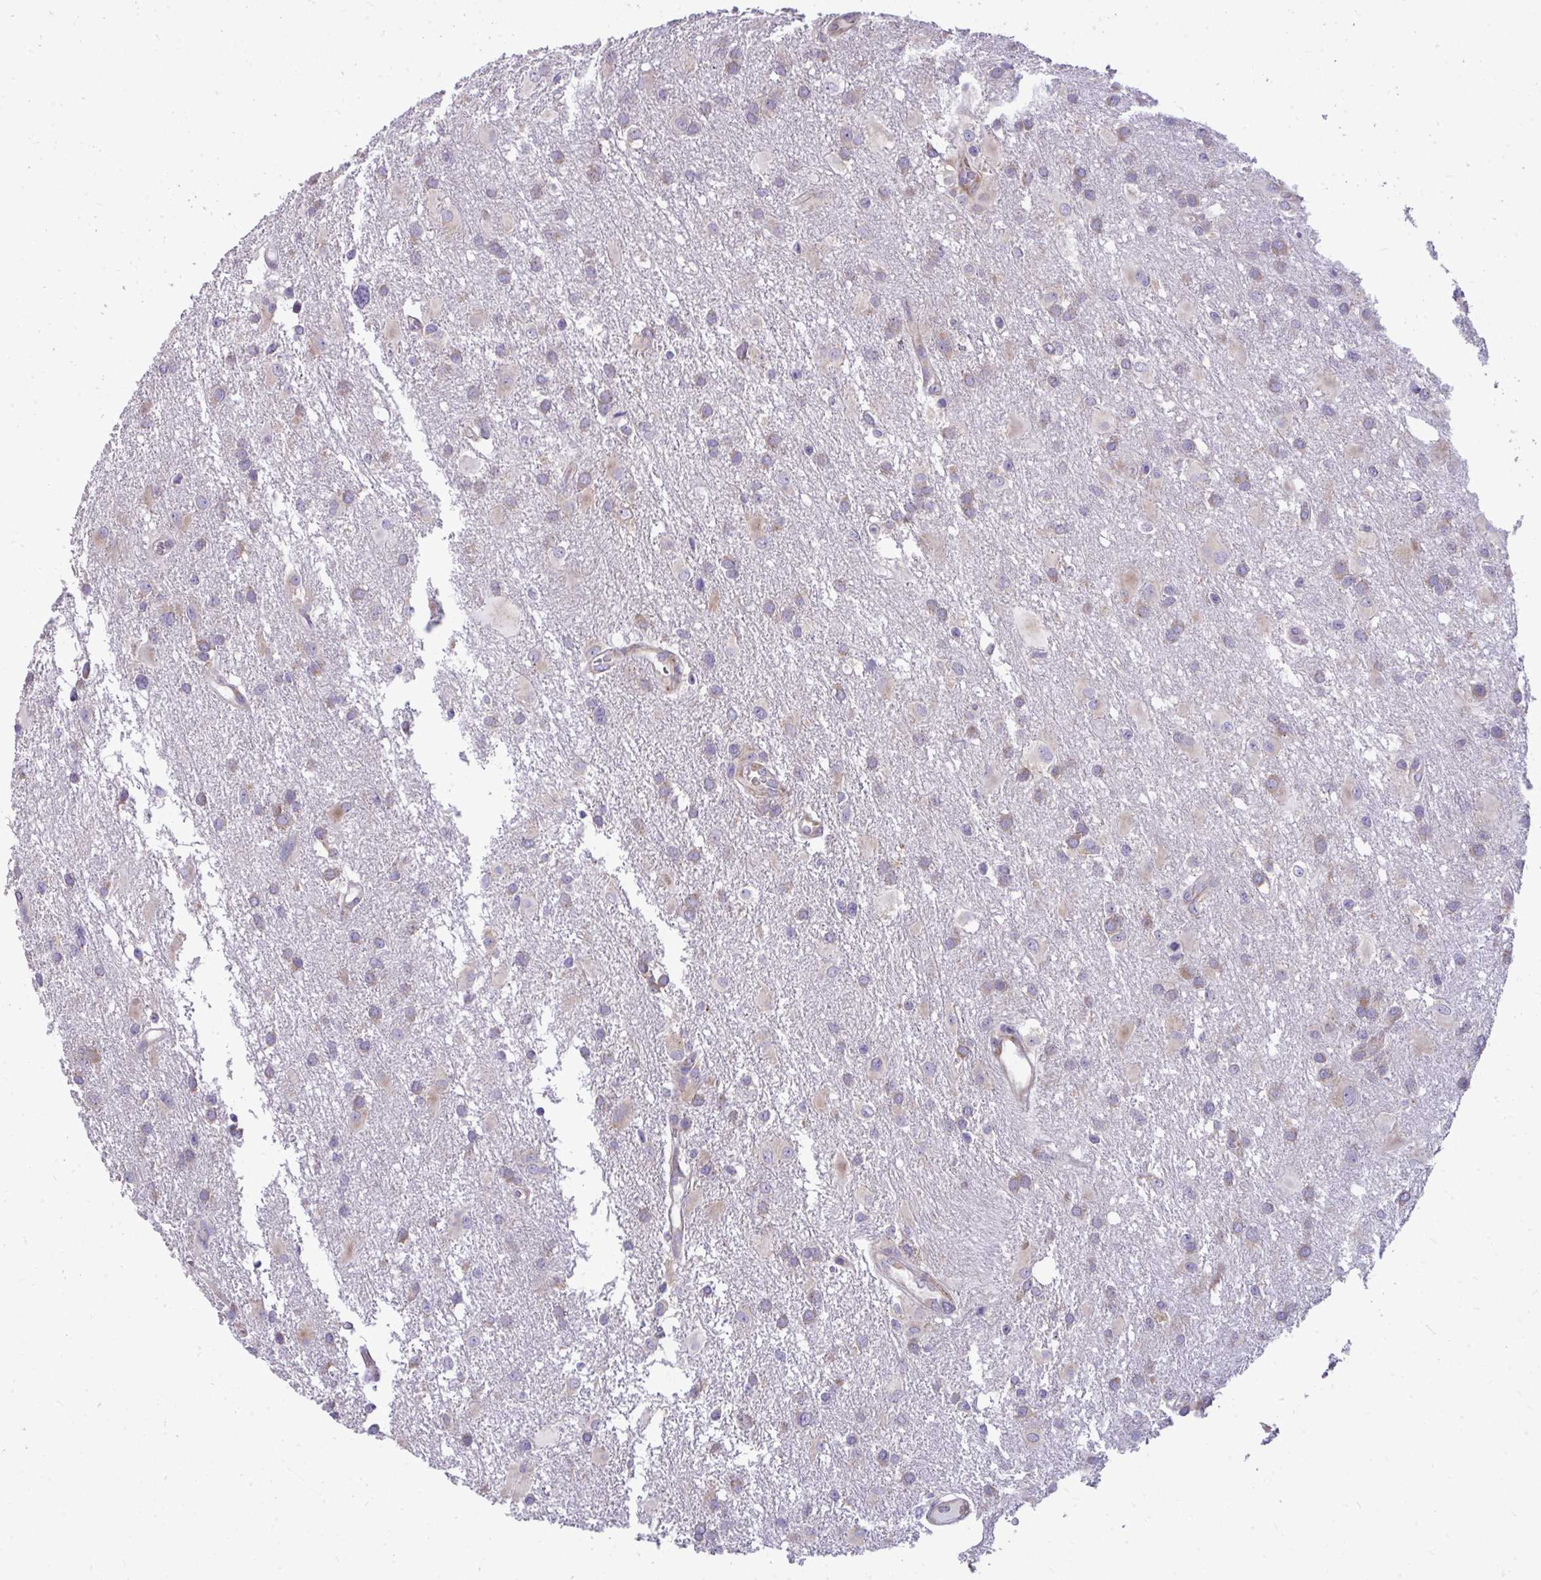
{"staining": {"intensity": "weak", "quantity": "<25%", "location": "cytoplasmic/membranous"}, "tissue": "glioma", "cell_type": "Tumor cells", "image_type": "cancer", "snomed": [{"axis": "morphology", "description": "Glioma, malignant, High grade"}, {"axis": "topography", "description": "Brain"}], "caption": "Tumor cells show no significant protein positivity in glioma. Nuclei are stained in blue.", "gene": "GFPT2", "patient": {"sex": "male", "age": 53}}